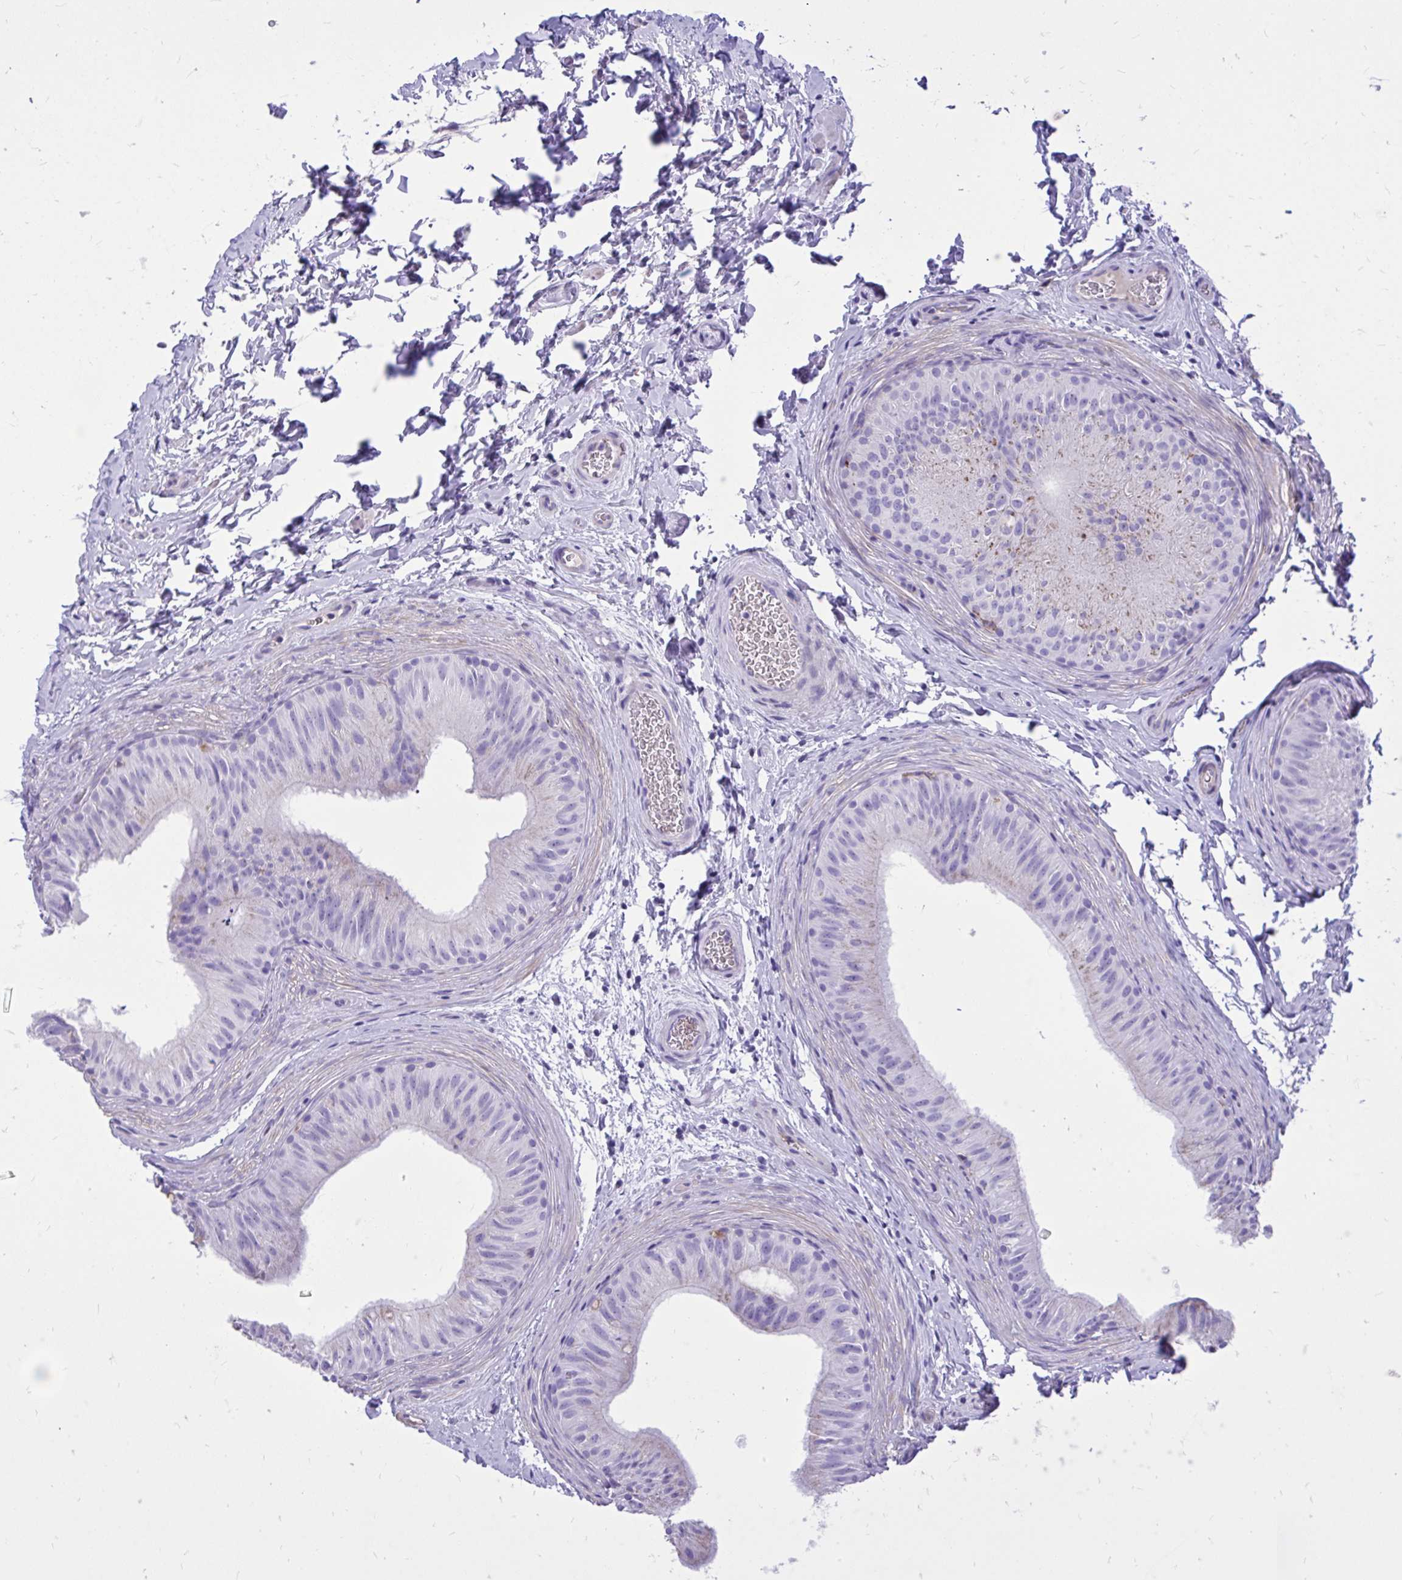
{"staining": {"intensity": "negative", "quantity": "none", "location": "none"}, "tissue": "epididymis", "cell_type": "Glandular cells", "image_type": "normal", "snomed": [{"axis": "morphology", "description": "Normal tissue, NOS"}, {"axis": "topography", "description": "Epididymis"}], "caption": "Glandular cells show no significant positivity in benign epididymis. (DAB (3,3'-diaminobenzidine) IHC, high magnification).", "gene": "TLR7", "patient": {"sex": "male", "age": 24}}